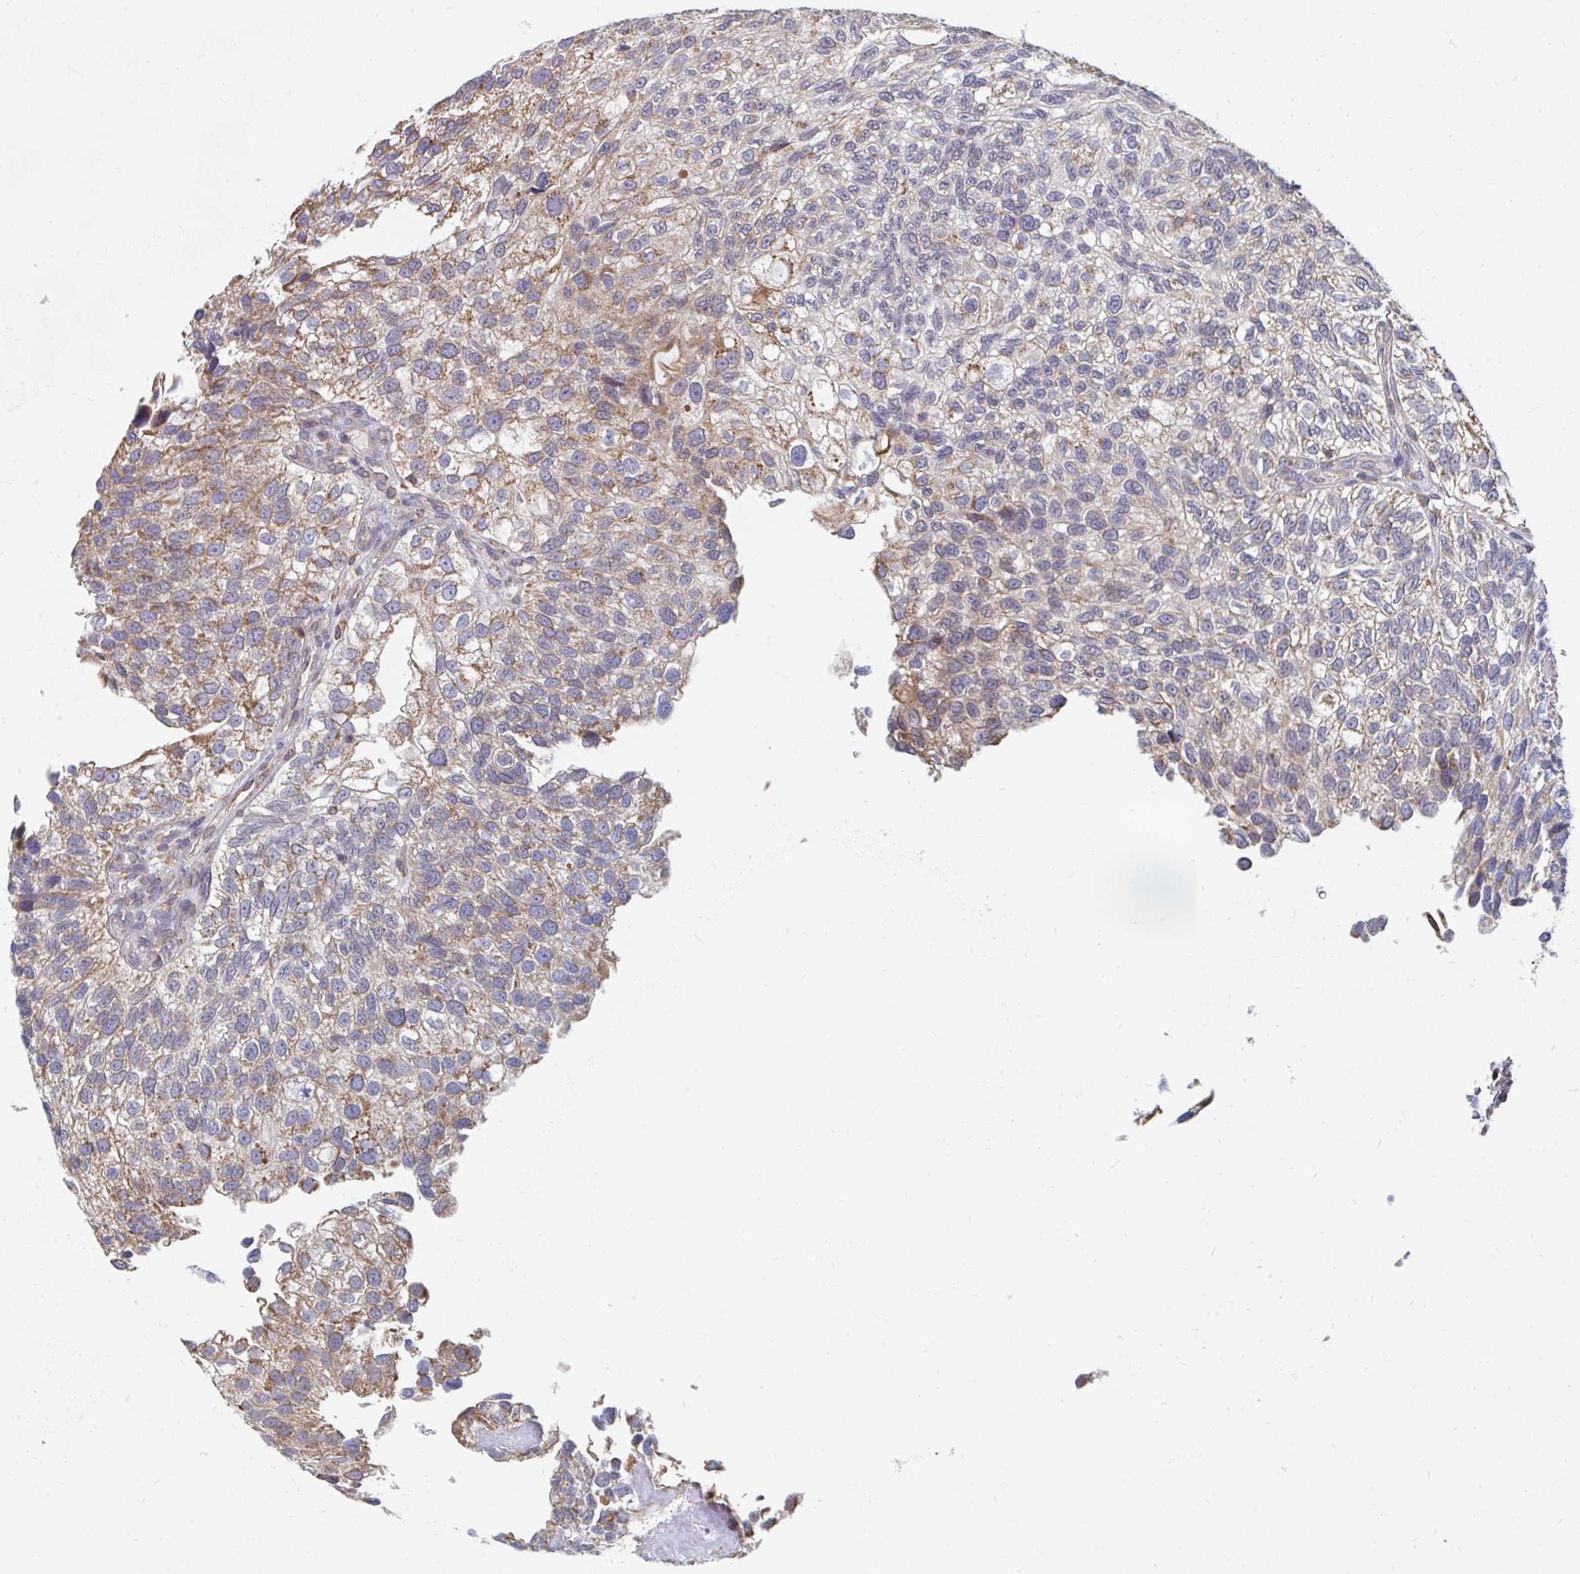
{"staining": {"intensity": "weak", "quantity": ">75%", "location": "cytoplasmic/membranous"}, "tissue": "urothelial cancer", "cell_type": "Tumor cells", "image_type": "cancer", "snomed": [{"axis": "morphology", "description": "Urothelial carcinoma, NOS"}, {"axis": "topography", "description": "Urinary bladder"}], "caption": "Weak cytoplasmic/membranous protein expression is seen in about >75% of tumor cells in transitional cell carcinoma.", "gene": "ELAVL1", "patient": {"sex": "male", "age": 87}}